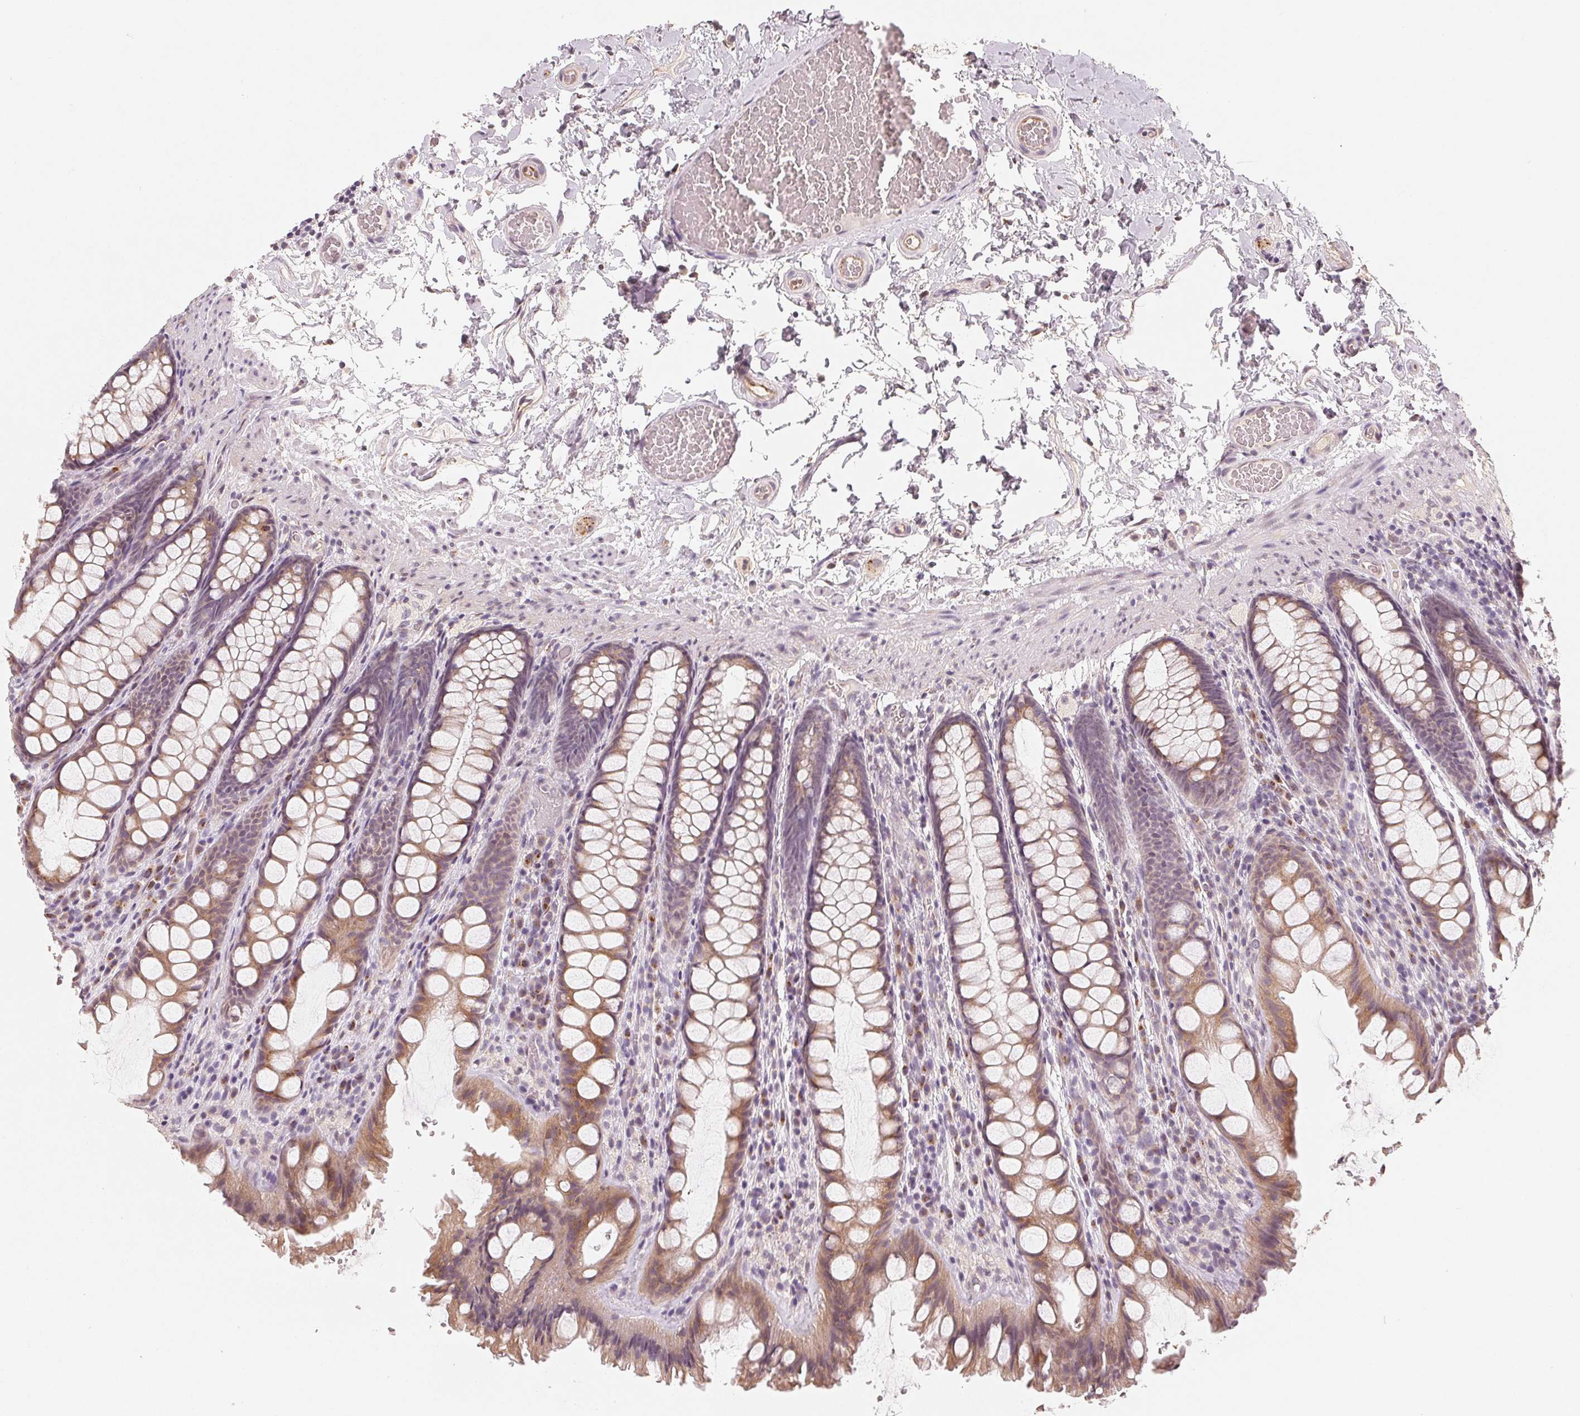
{"staining": {"intensity": "weak", "quantity": ">75%", "location": "cytoplasmic/membranous"}, "tissue": "colon", "cell_type": "Endothelial cells", "image_type": "normal", "snomed": [{"axis": "morphology", "description": "Normal tissue, NOS"}, {"axis": "topography", "description": "Colon"}], "caption": "Immunohistochemistry image of benign colon: human colon stained using immunohistochemistry displays low levels of weak protein expression localized specifically in the cytoplasmic/membranous of endothelial cells, appearing as a cytoplasmic/membranous brown color.", "gene": "TMSB15B", "patient": {"sex": "male", "age": 47}}